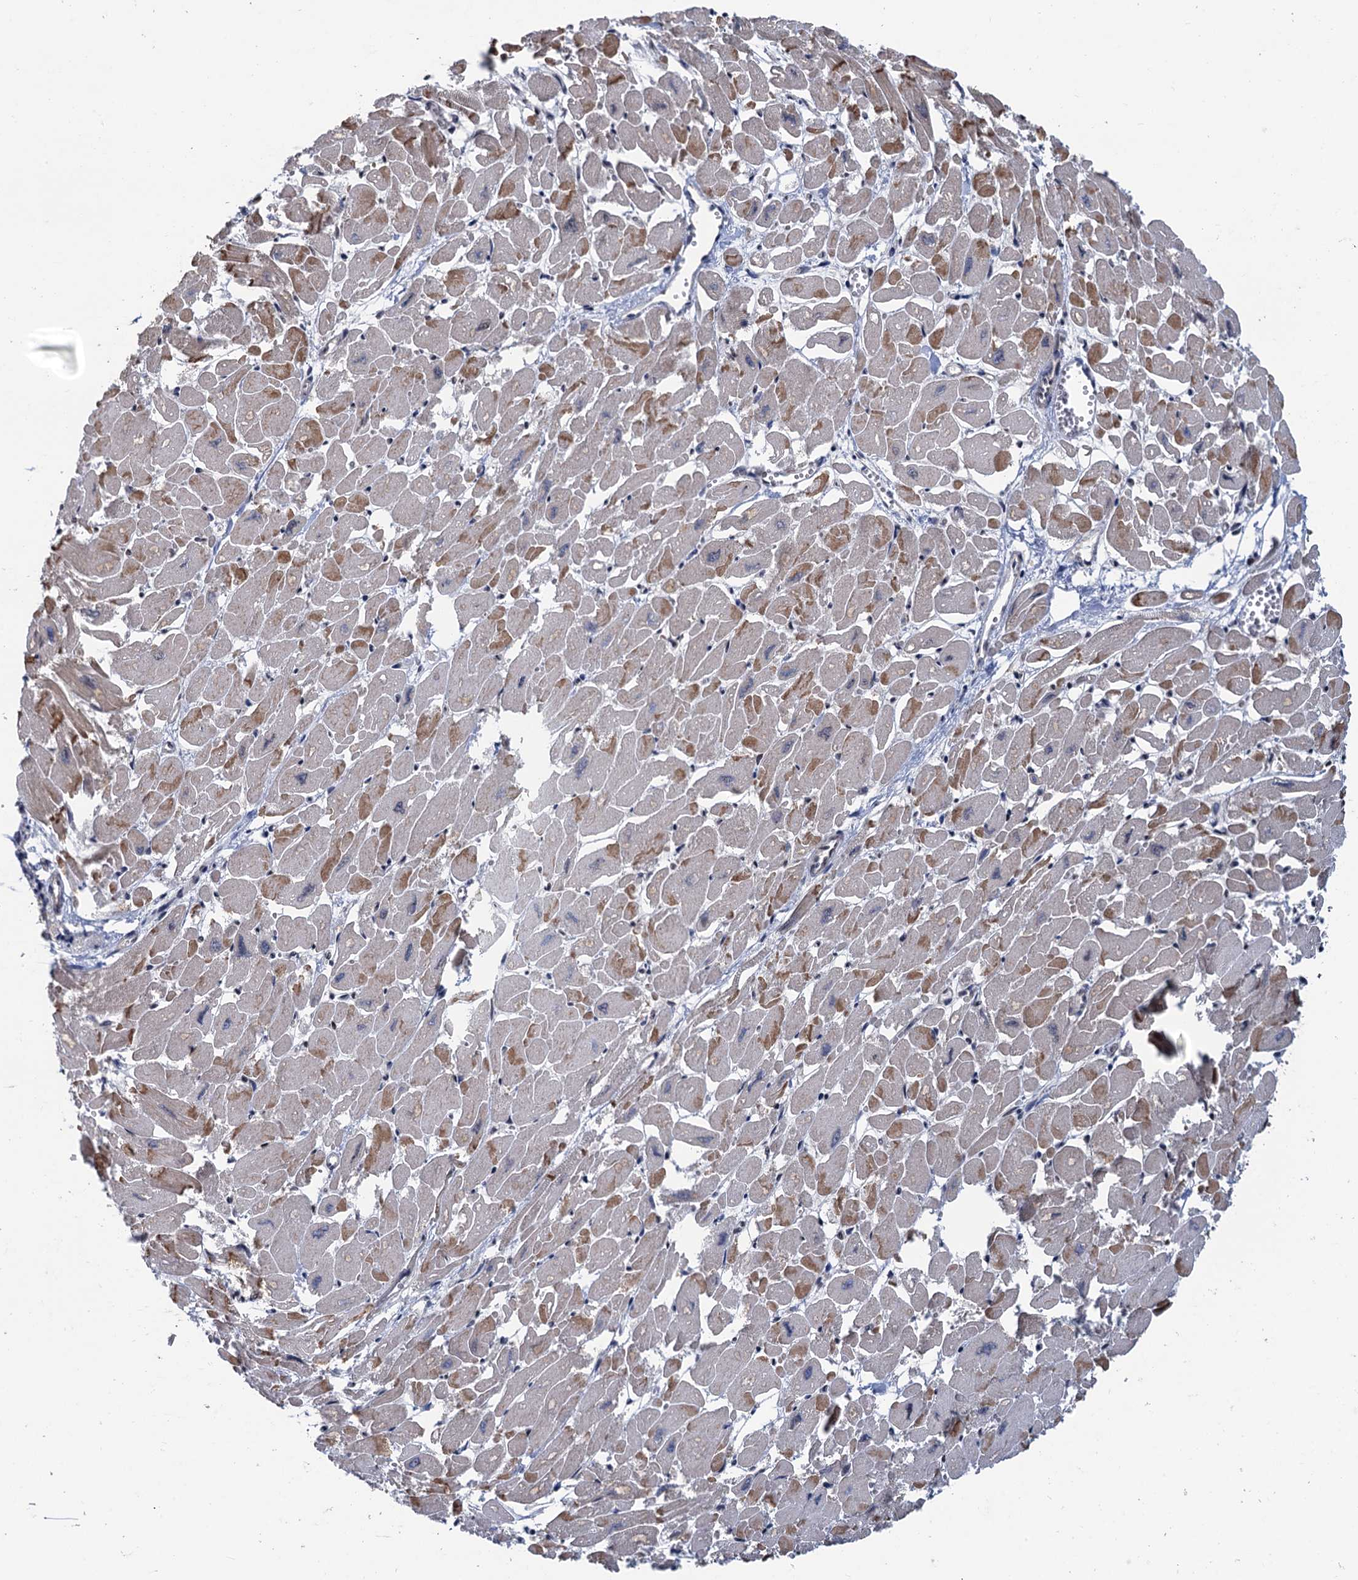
{"staining": {"intensity": "moderate", "quantity": "25%-75%", "location": "cytoplasmic/membranous,nuclear"}, "tissue": "heart muscle", "cell_type": "Cardiomyocytes", "image_type": "normal", "snomed": [{"axis": "morphology", "description": "Normal tissue, NOS"}, {"axis": "topography", "description": "Heart"}], "caption": "High-magnification brightfield microscopy of unremarkable heart muscle stained with DAB (brown) and counterstained with hematoxylin (blue). cardiomyocytes exhibit moderate cytoplasmic/membranous,nuclear expression is identified in approximately25%-75% of cells. Using DAB (brown) and hematoxylin (blue) stains, captured at high magnification using brightfield microscopy.", "gene": "RASSF4", "patient": {"sex": "male", "age": 54}}